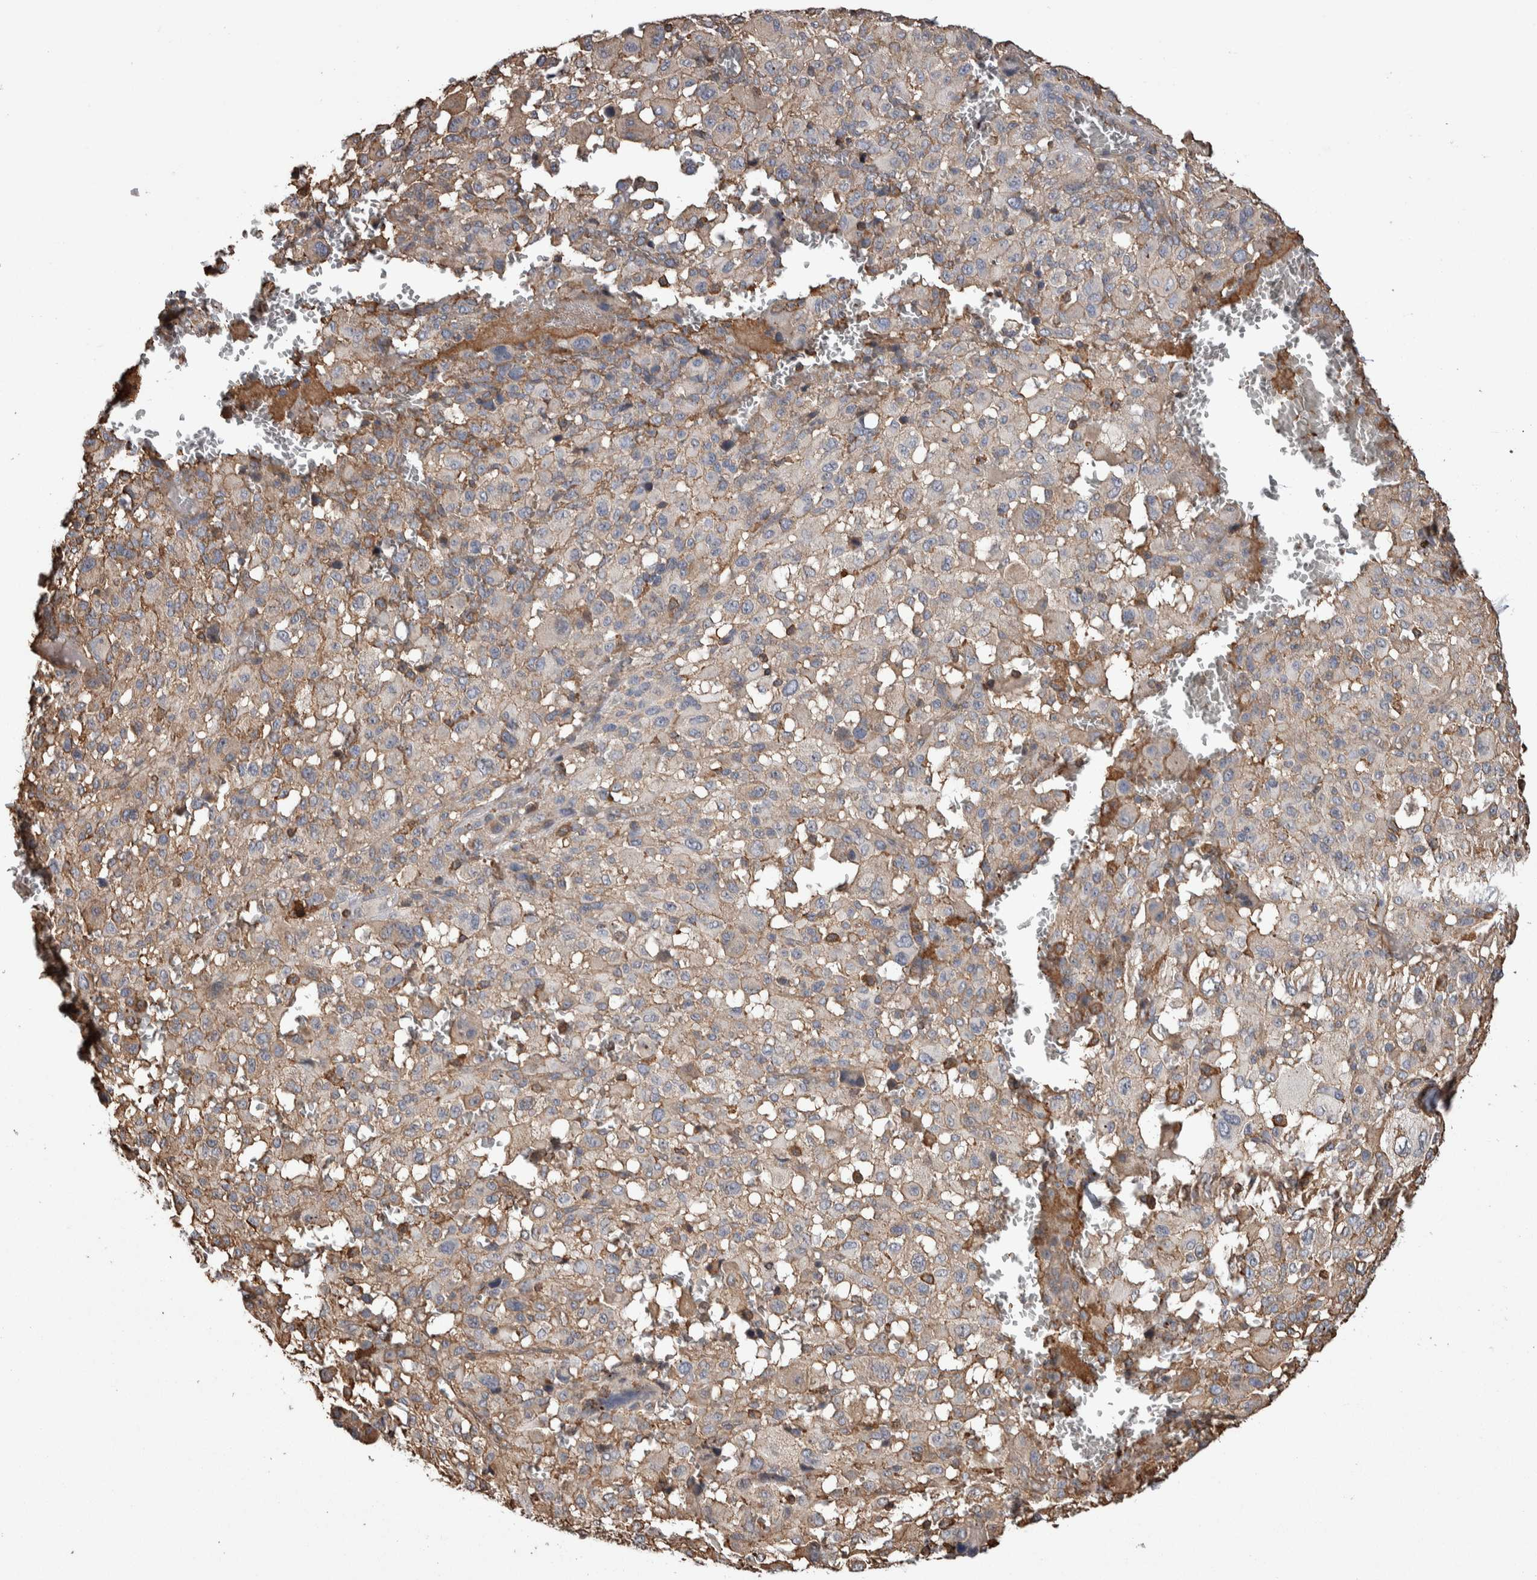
{"staining": {"intensity": "weak", "quantity": "25%-75%", "location": "cytoplasmic/membranous"}, "tissue": "melanoma", "cell_type": "Tumor cells", "image_type": "cancer", "snomed": [{"axis": "morphology", "description": "Malignant melanoma, Metastatic site"}, {"axis": "topography", "description": "Skin"}], "caption": "Tumor cells demonstrate low levels of weak cytoplasmic/membranous staining in approximately 25%-75% of cells in human malignant melanoma (metastatic site). Using DAB (brown) and hematoxylin (blue) stains, captured at high magnification using brightfield microscopy.", "gene": "ENPP2", "patient": {"sex": "female", "age": 74}}